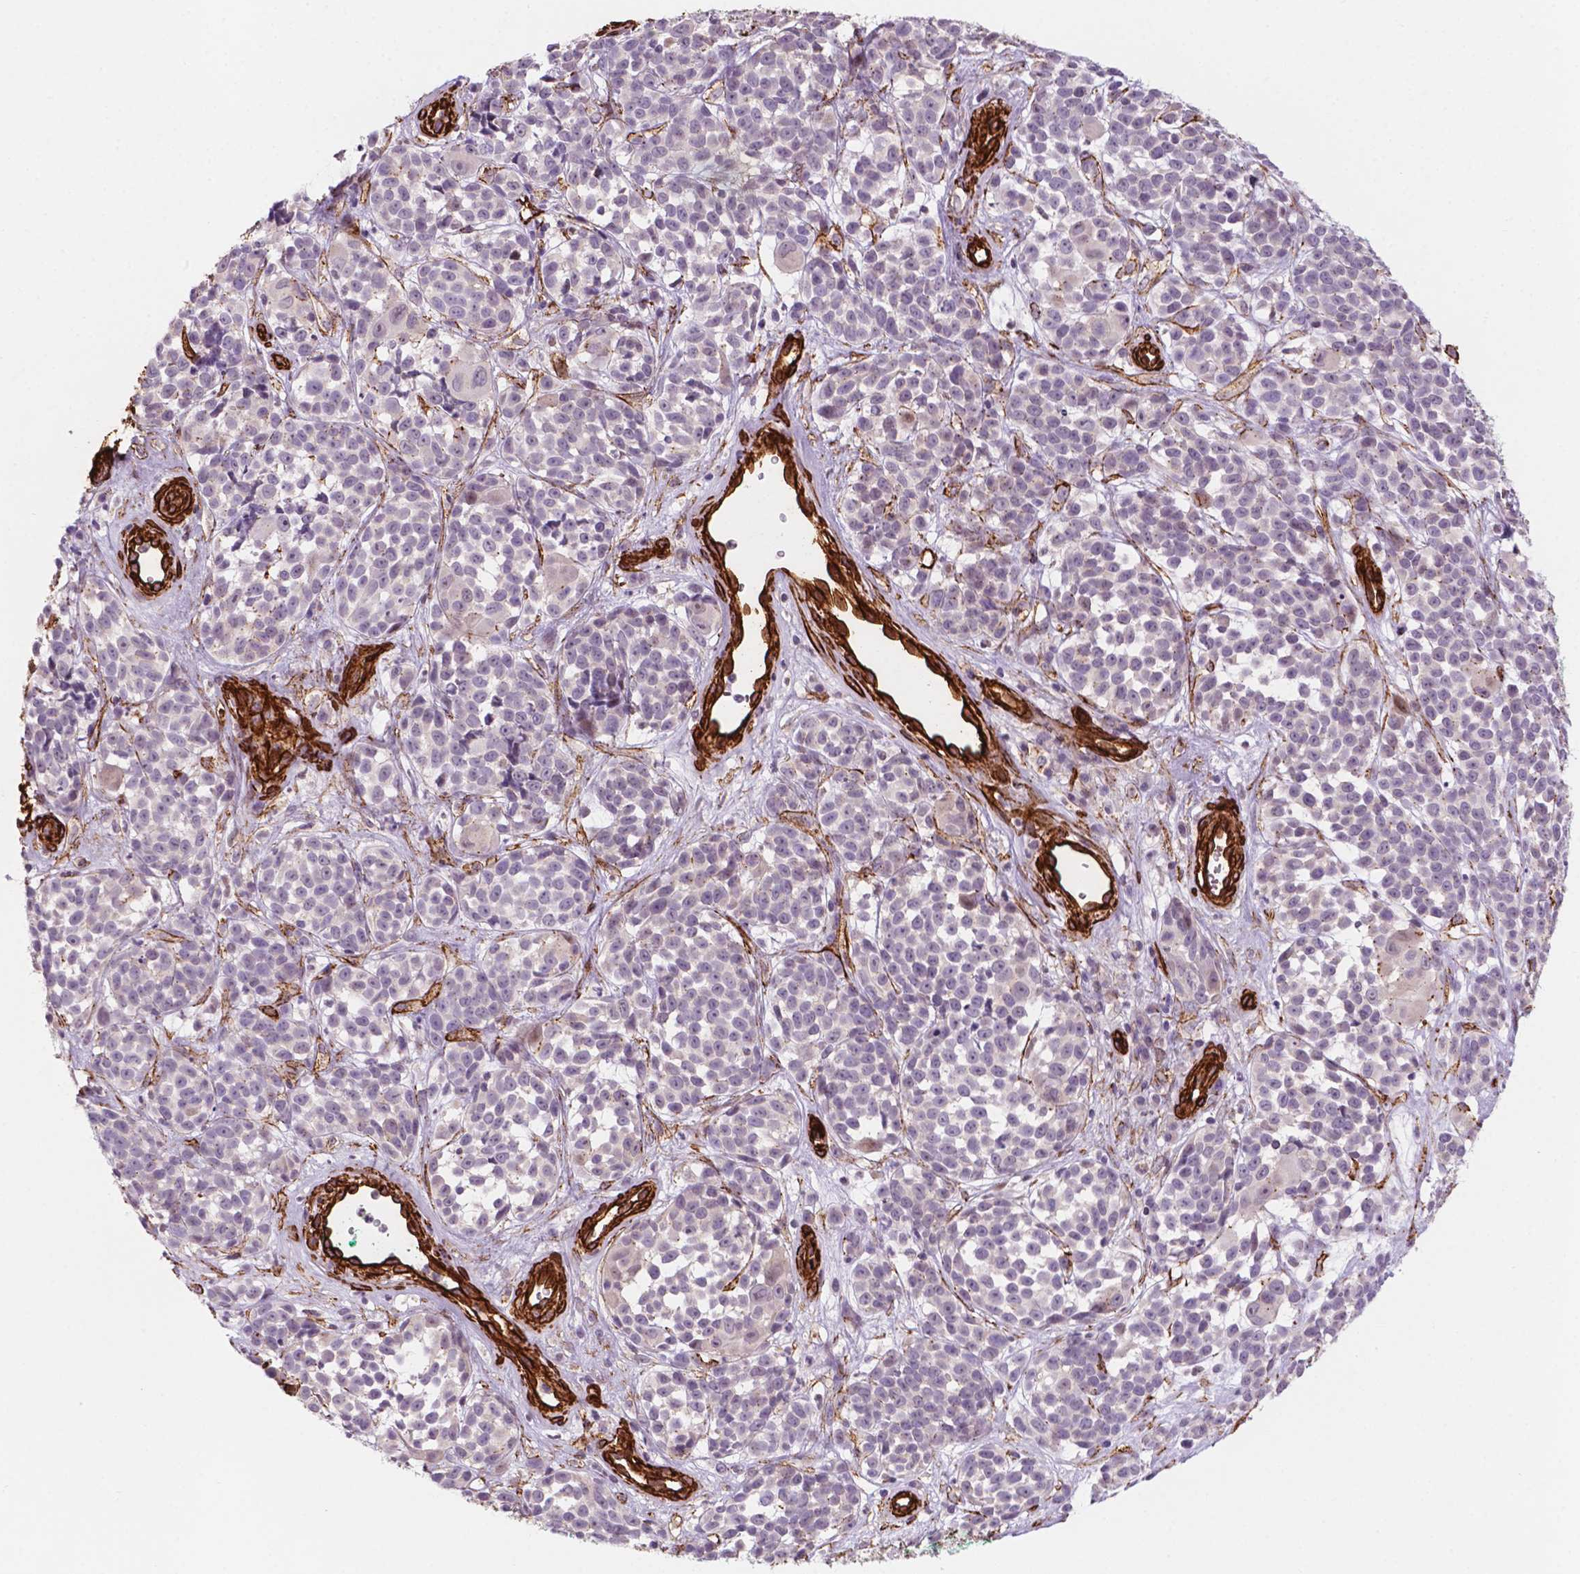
{"staining": {"intensity": "negative", "quantity": "none", "location": "none"}, "tissue": "melanoma", "cell_type": "Tumor cells", "image_type": "cancer", "snomed": [{"axis": "morphology", "description": "Malignant melanoma, NOS"}, {"axis": "topography", "description": "Skin"}], "caption": "There is no significant staining in tumor cells of melanoma.", "gene": "EGFL8", "patient": {"sex": "female", "age": 88}}